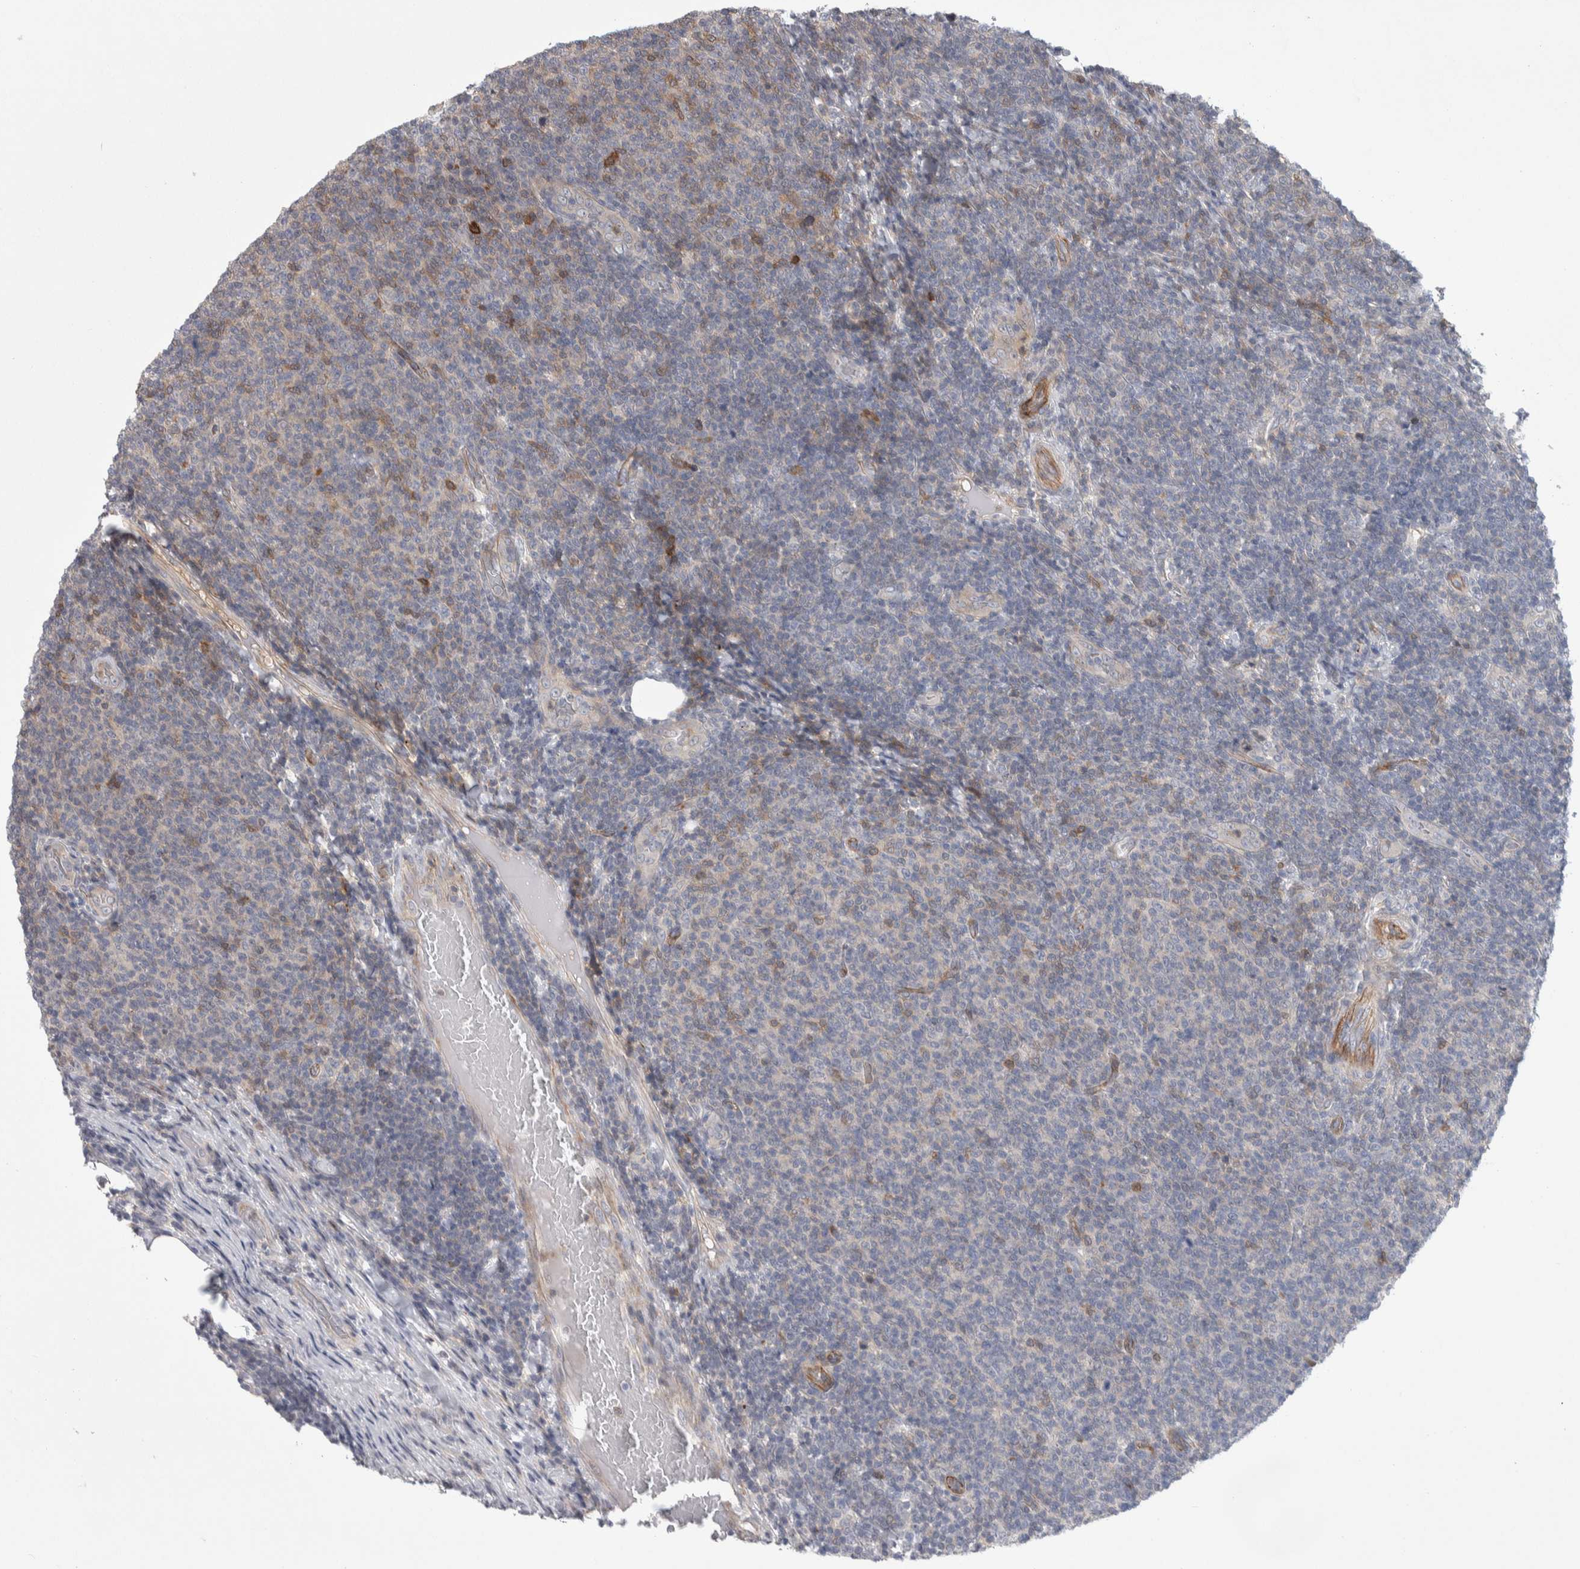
{"staining": {"intensity": "negative", "quantity": "none", "location": "none"}, "tissue": "lymphoma", "cell_type": "Tumor cells", "image_type": "cancer", "snomed": [{"axis": "morphology", "description": "Malignant lymphoma, non-Hodgkin's type, Low grade"}, {"axis": "topography", "description": "Lymph node"}], "caption": "Immunohistochemical staining of human lymphoma exhibits no significant staining in tumor cells.", "gene": "ZNF862", "patient": {"sex": "male", "age": 66}}